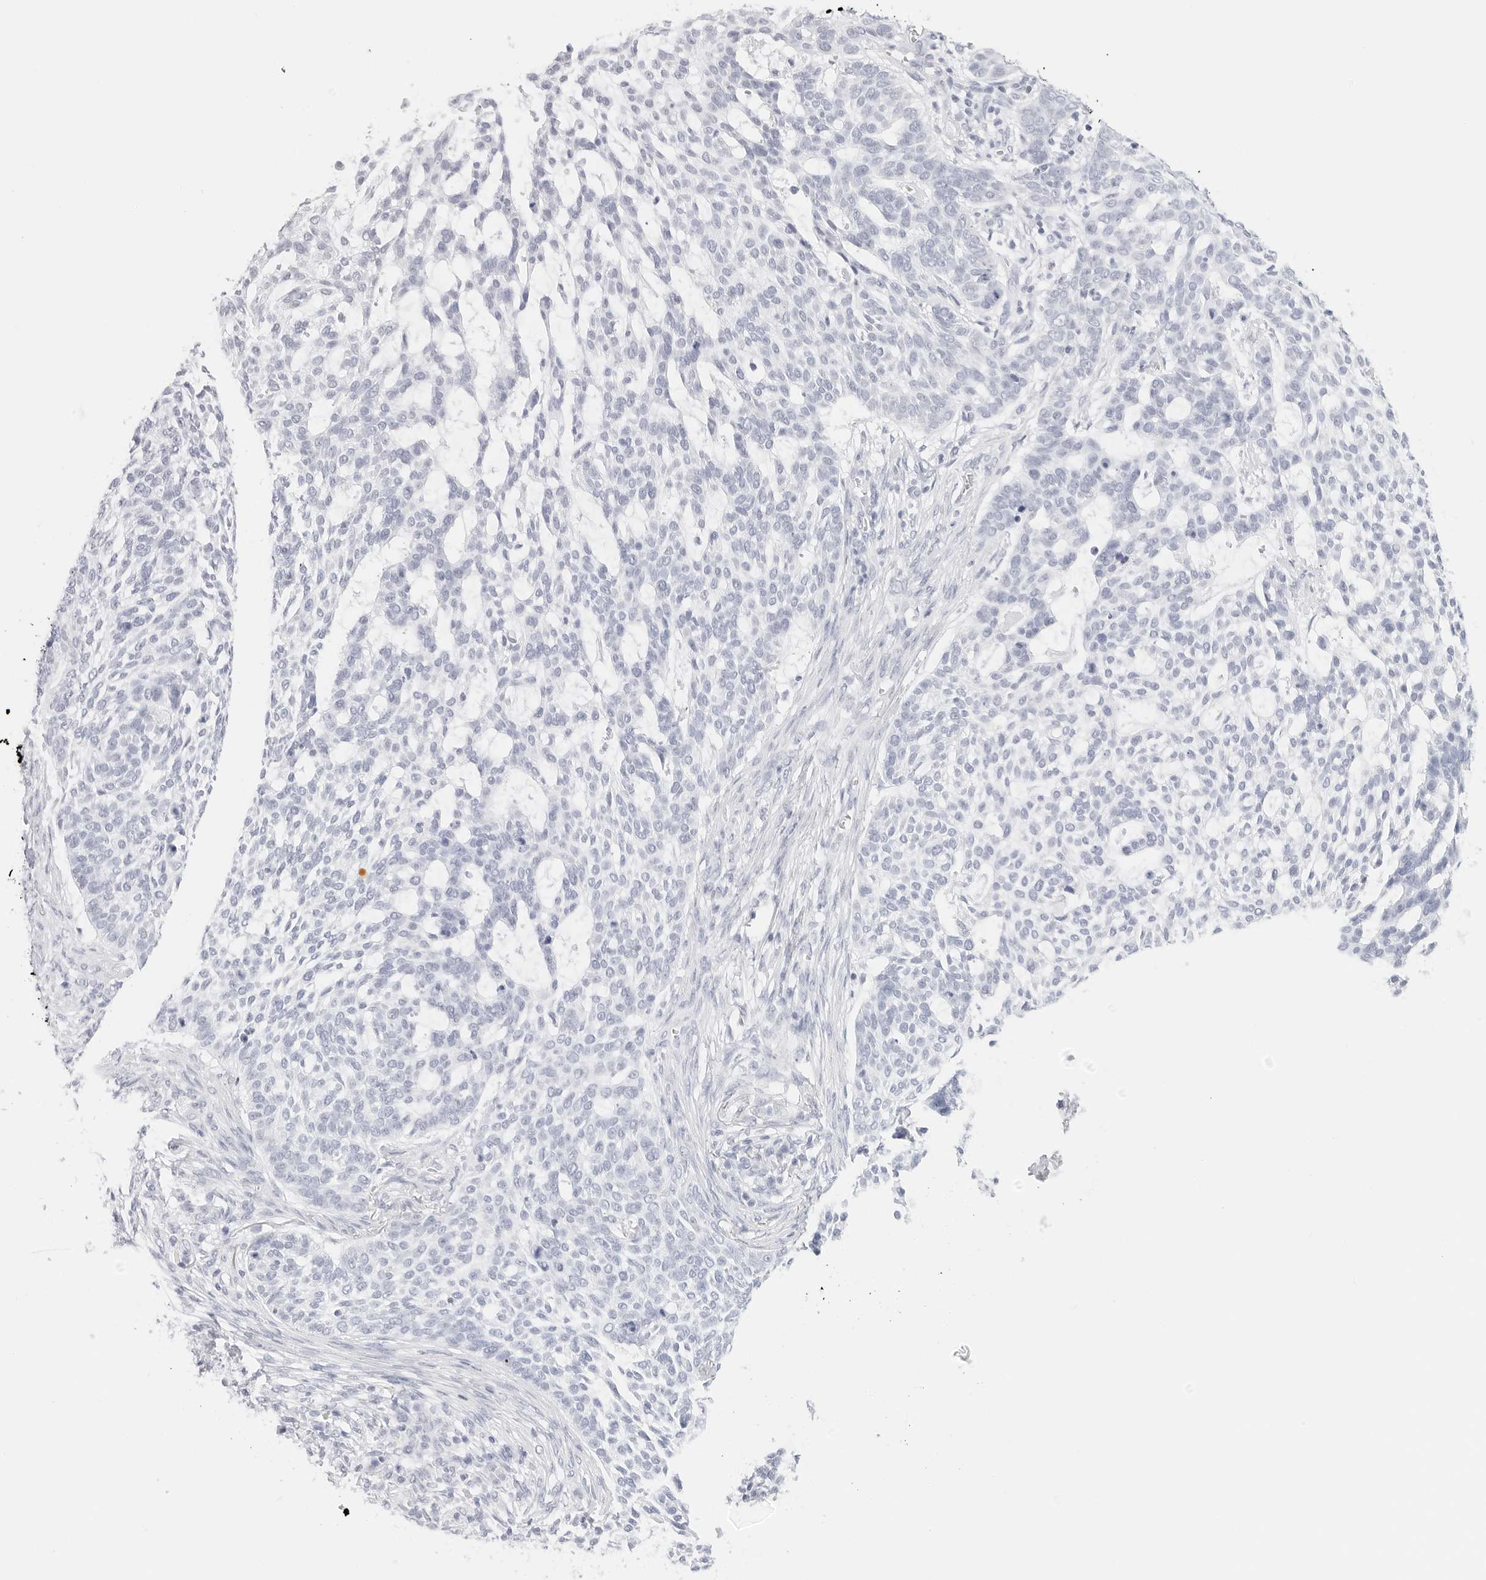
{"staining": {"intensity": "negative", "quantity": "none", "location": "none"}, "tissue": "skin cancer", "cell_type": "Tumor cells", "image_type": "cancer", "snomed": [{"axis": "morphology", "description": "Basal cell carcinoma"}, {"axis": "topography", "description": "Skin"}], "caption": "Immunohistochemistry of skin cancer exhibits no staining in tumor cells. (IHC, brightfield microscopy, high magnification).", "gene": "TFF2", "patient": {"sex": "female", "age": 64}}